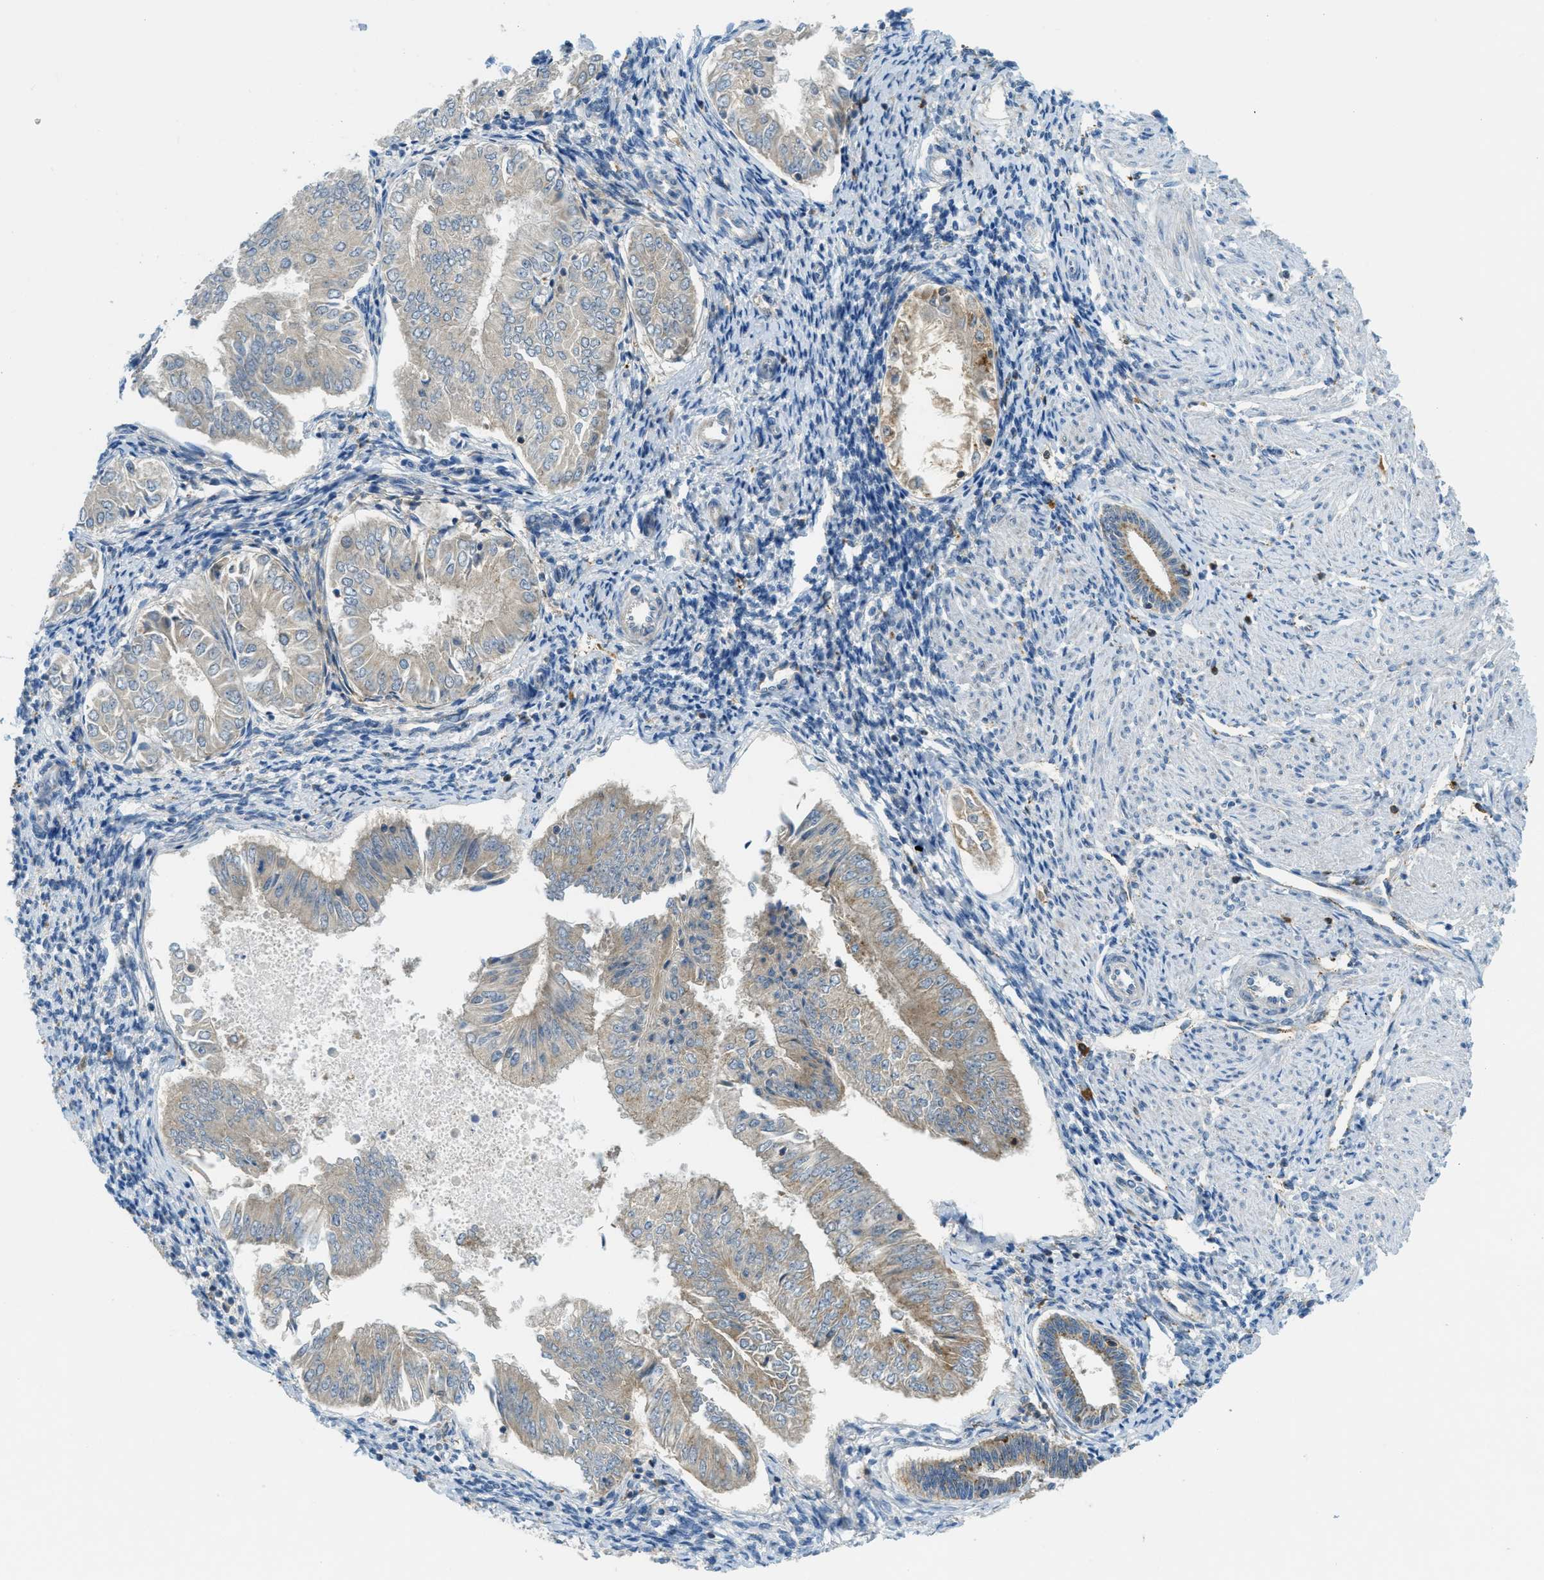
{"staining": {"intensity": "moderate", "quantity": "<25%", "location": "cytoplasmic/membranous"}, "tissue": "endometrial cancer", "cell_type": "Tumor cells", "image_type": "cancer", "snomed": [{"axis": "morphology", "description": "Adenocarcinoma, NOS"}, {"axis": "topography", "description": "Endometrium"}], "caption": "Endometrial adenocarcinoma tissue demonstrates moderate cytoplasmic/membranous staining in about <25% of tumor cells, visualized by immunohistochemistry.", "gene": "PLBD2", "patient": {"sex": "female", "age": 53}}